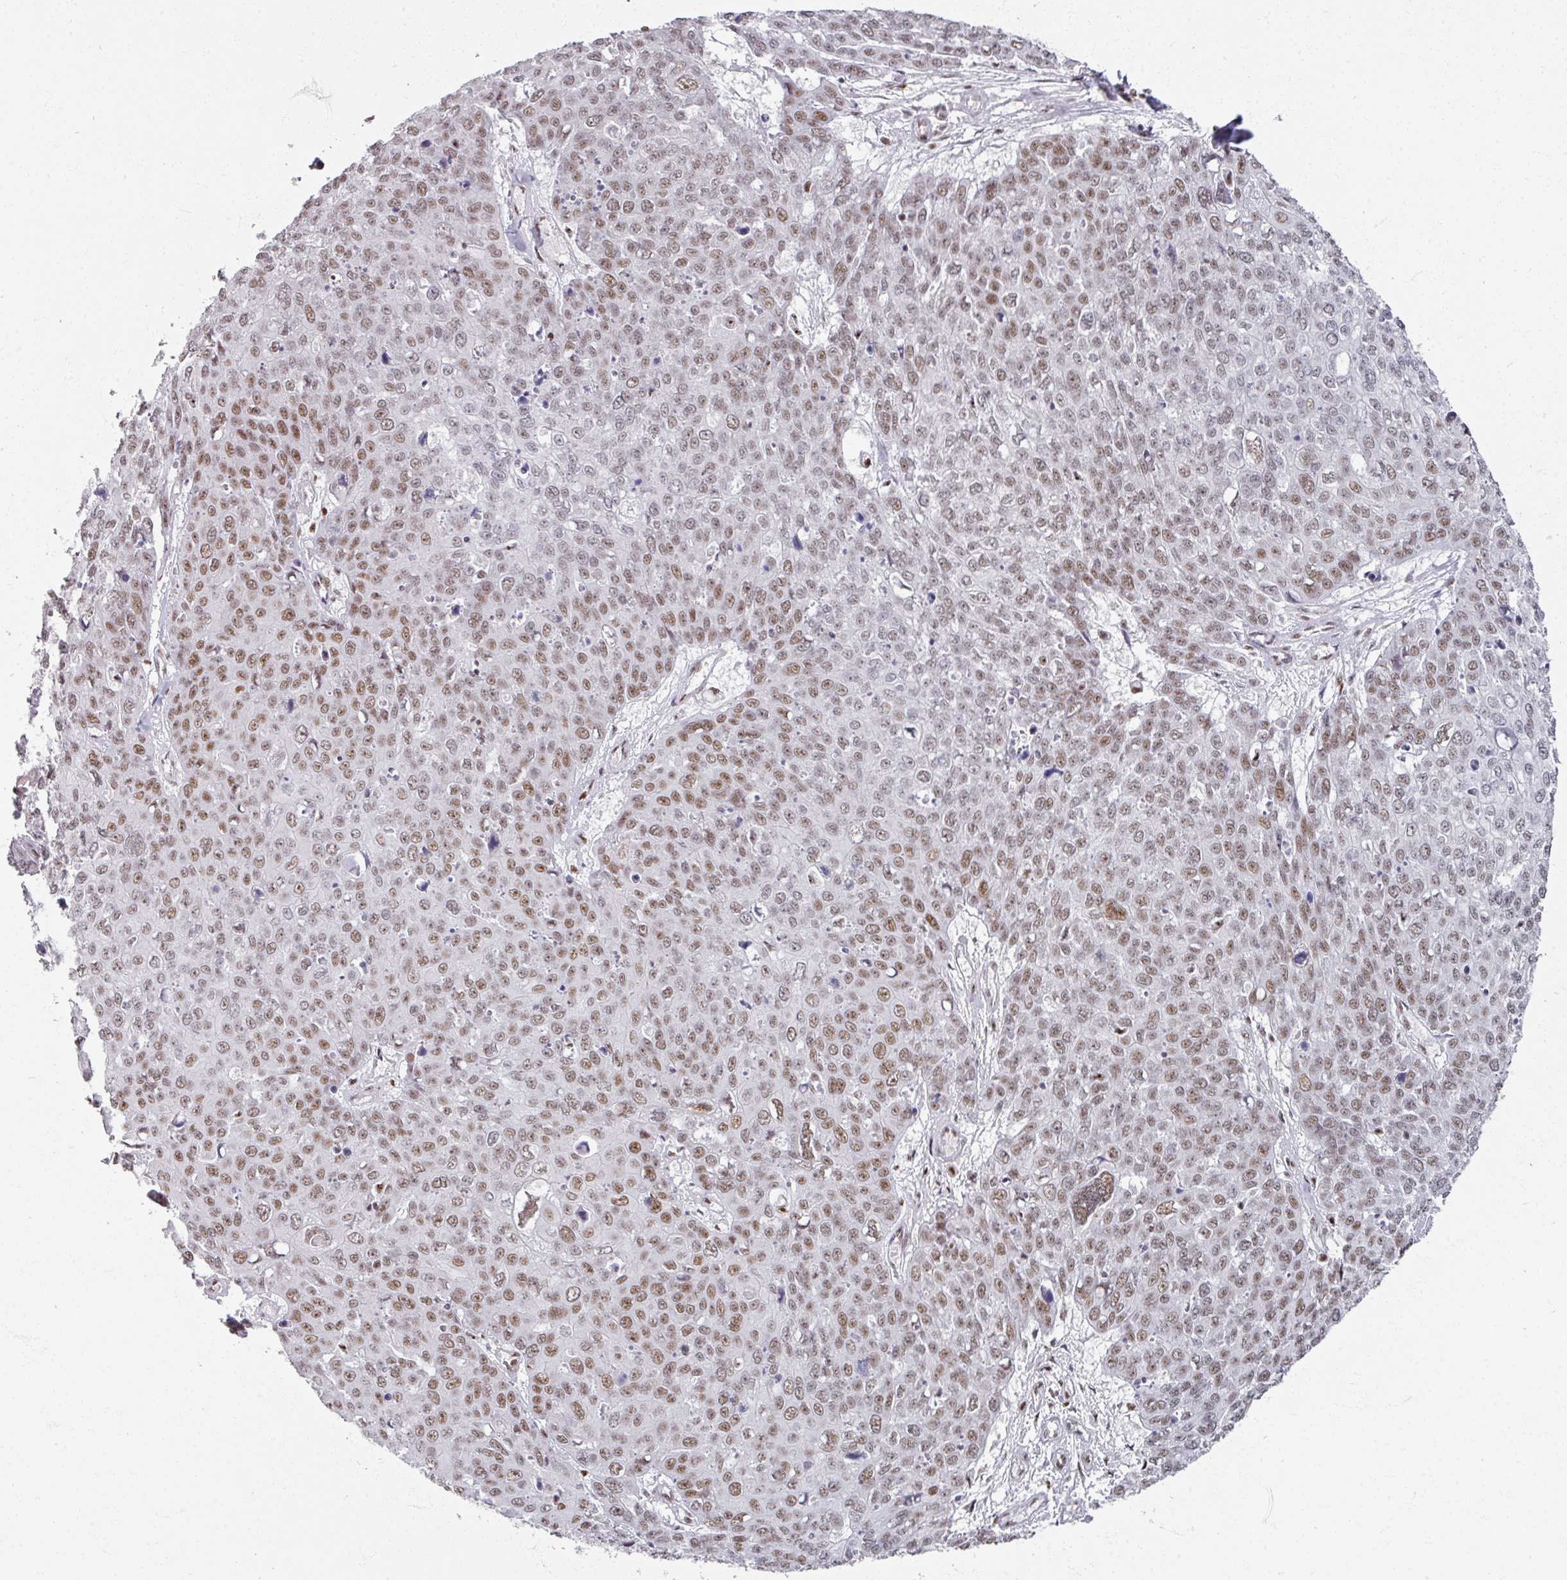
{"staining": {"intensity": "moderate", "quantity": ">75%", "location": "nuclear"}, "tissue": "skin cancer", "cell_type": "Tumor cells", "image_type": "cancer", "snomed": [{"axis": "morphology", "description": "Squamous cell carcinoma, NOS"}, {"axis": "topography", "description": "Skin"}], "caption": "A photomicrograph of human skin cancer stained for a protein shows moderate nuclear brown staining in tumor cells.", "gene": "ADAR", "patient": {"sex": "male", "age": 71}}